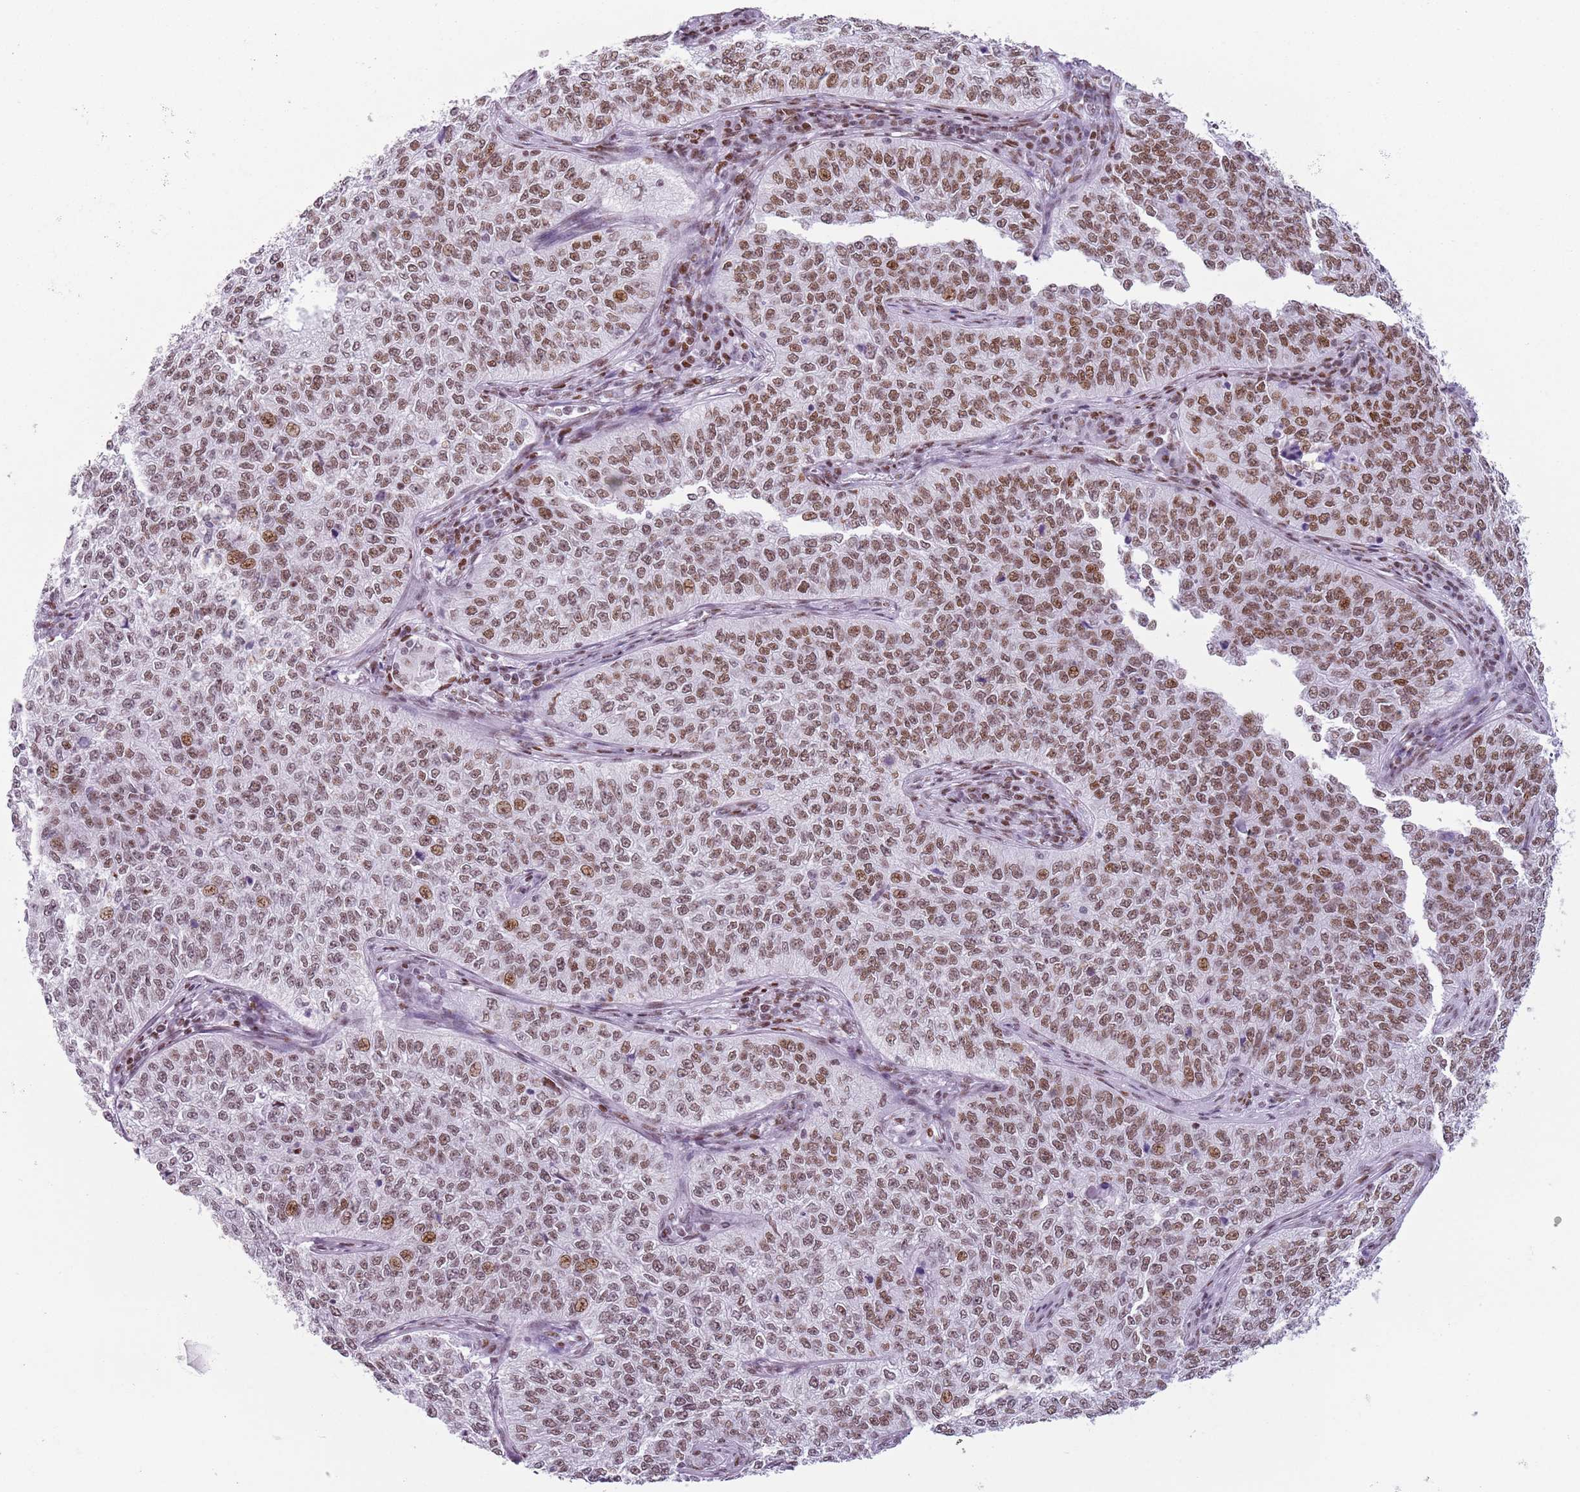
{"staining": {"intensity": "moderate", "quantity": ">75%", "location": "nuclear"}, "tissue": "cervical cancer", "cell_type": "Tumor cells", "image_type": "cancer", "snomed": [{"axis": "morphology", "description": "Squamous cell carcinoma, NOS"}, {"axis": "topography", "description": "Cervix"}], "caption": "The immunohistochemical stain labels moderate nuclear positivity in tumor cells of squamous cell carcinoma (cervical) tissue. The protein of interest is stained brown, and the nuclei are stained in blue (DAB IHC with brightfield microscopy, high magnification).", "gene": "FAM104B", "patient": {"sex": "female", "age": 35}}